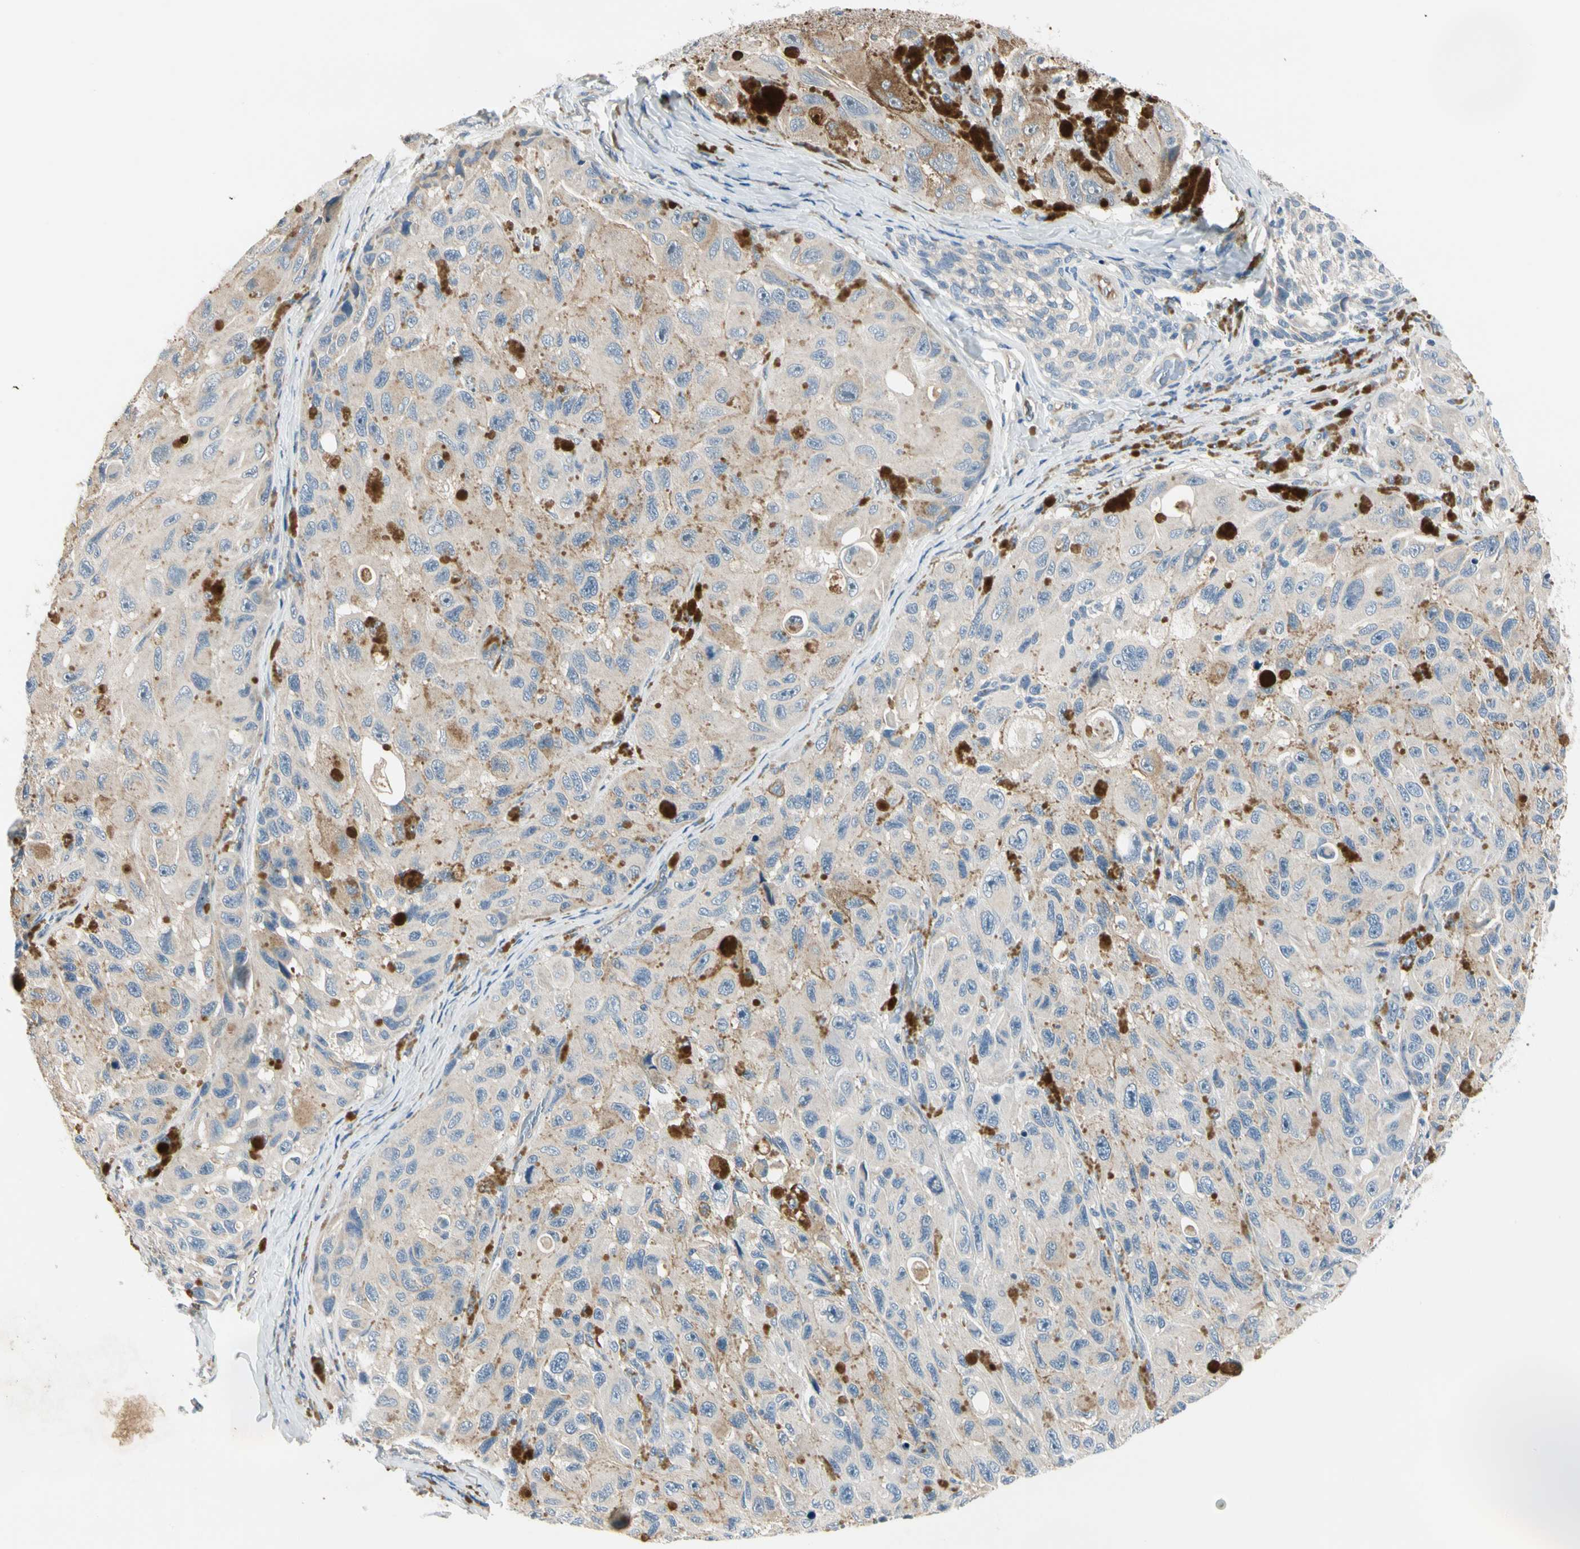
{"staining": {"intensity": "moderate", "quantity": "25%-75%", "location": "cytoplasmic/membranous"}, "tissue": "melanoma", "cell_type": "Tumor cells", "image_type": "cancer", "snomed": [{"axis": "morphology", "description": "Malignant melanoma, NOS"}, {"axis": "topography", "description": "Skin"}], "caption": "Immunohistochemical staining of human melanoma shows medium levels of moderate cytoplasmic/membranous protein staining in approximately 25%-75% of tumor cells.", "gene": "GPR153", "patient": {"sex": "female", "age": 73}}